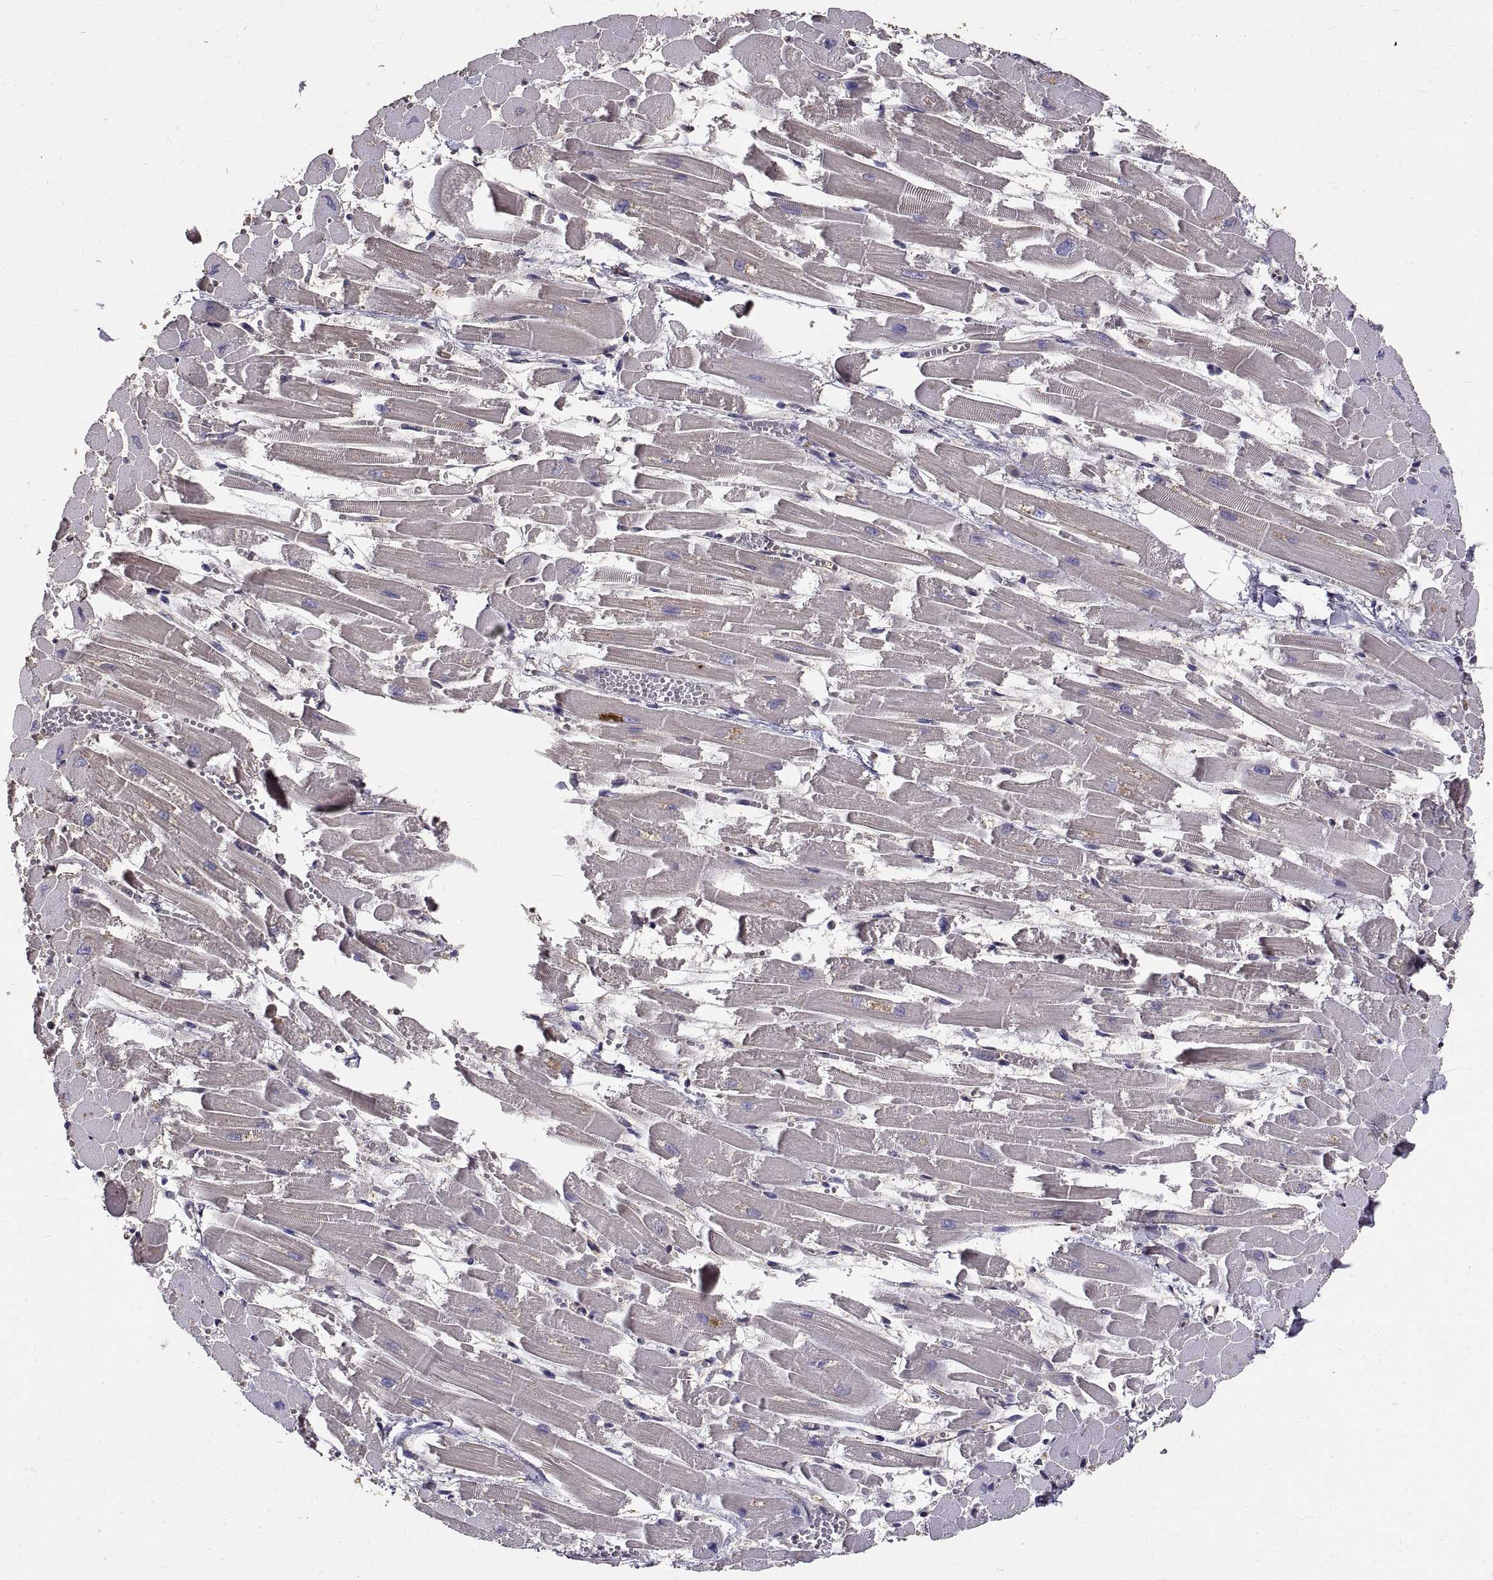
{"staining": {"intensity": "negative", "quantity": "none", "location": "none"}, "tissue": "heart muscle", "cell_type": "Cardiomyocytes", "image_type": "normal", "snomed": [{"axis": "morphology", "description": "Normal tissue, NOS"}, {"axis": "topography", "description": "Heart"}], "caption": "Immunohistochemistry (IHC) micrograph of unremarkable heart muscle: heart muscle stained with DAB (3,3'-diaminobenzidine) exhibits no significant protein expression in cardiomyocytes.", "gene": "PEA15", "patient": {"sex": "female", "age": 52}}